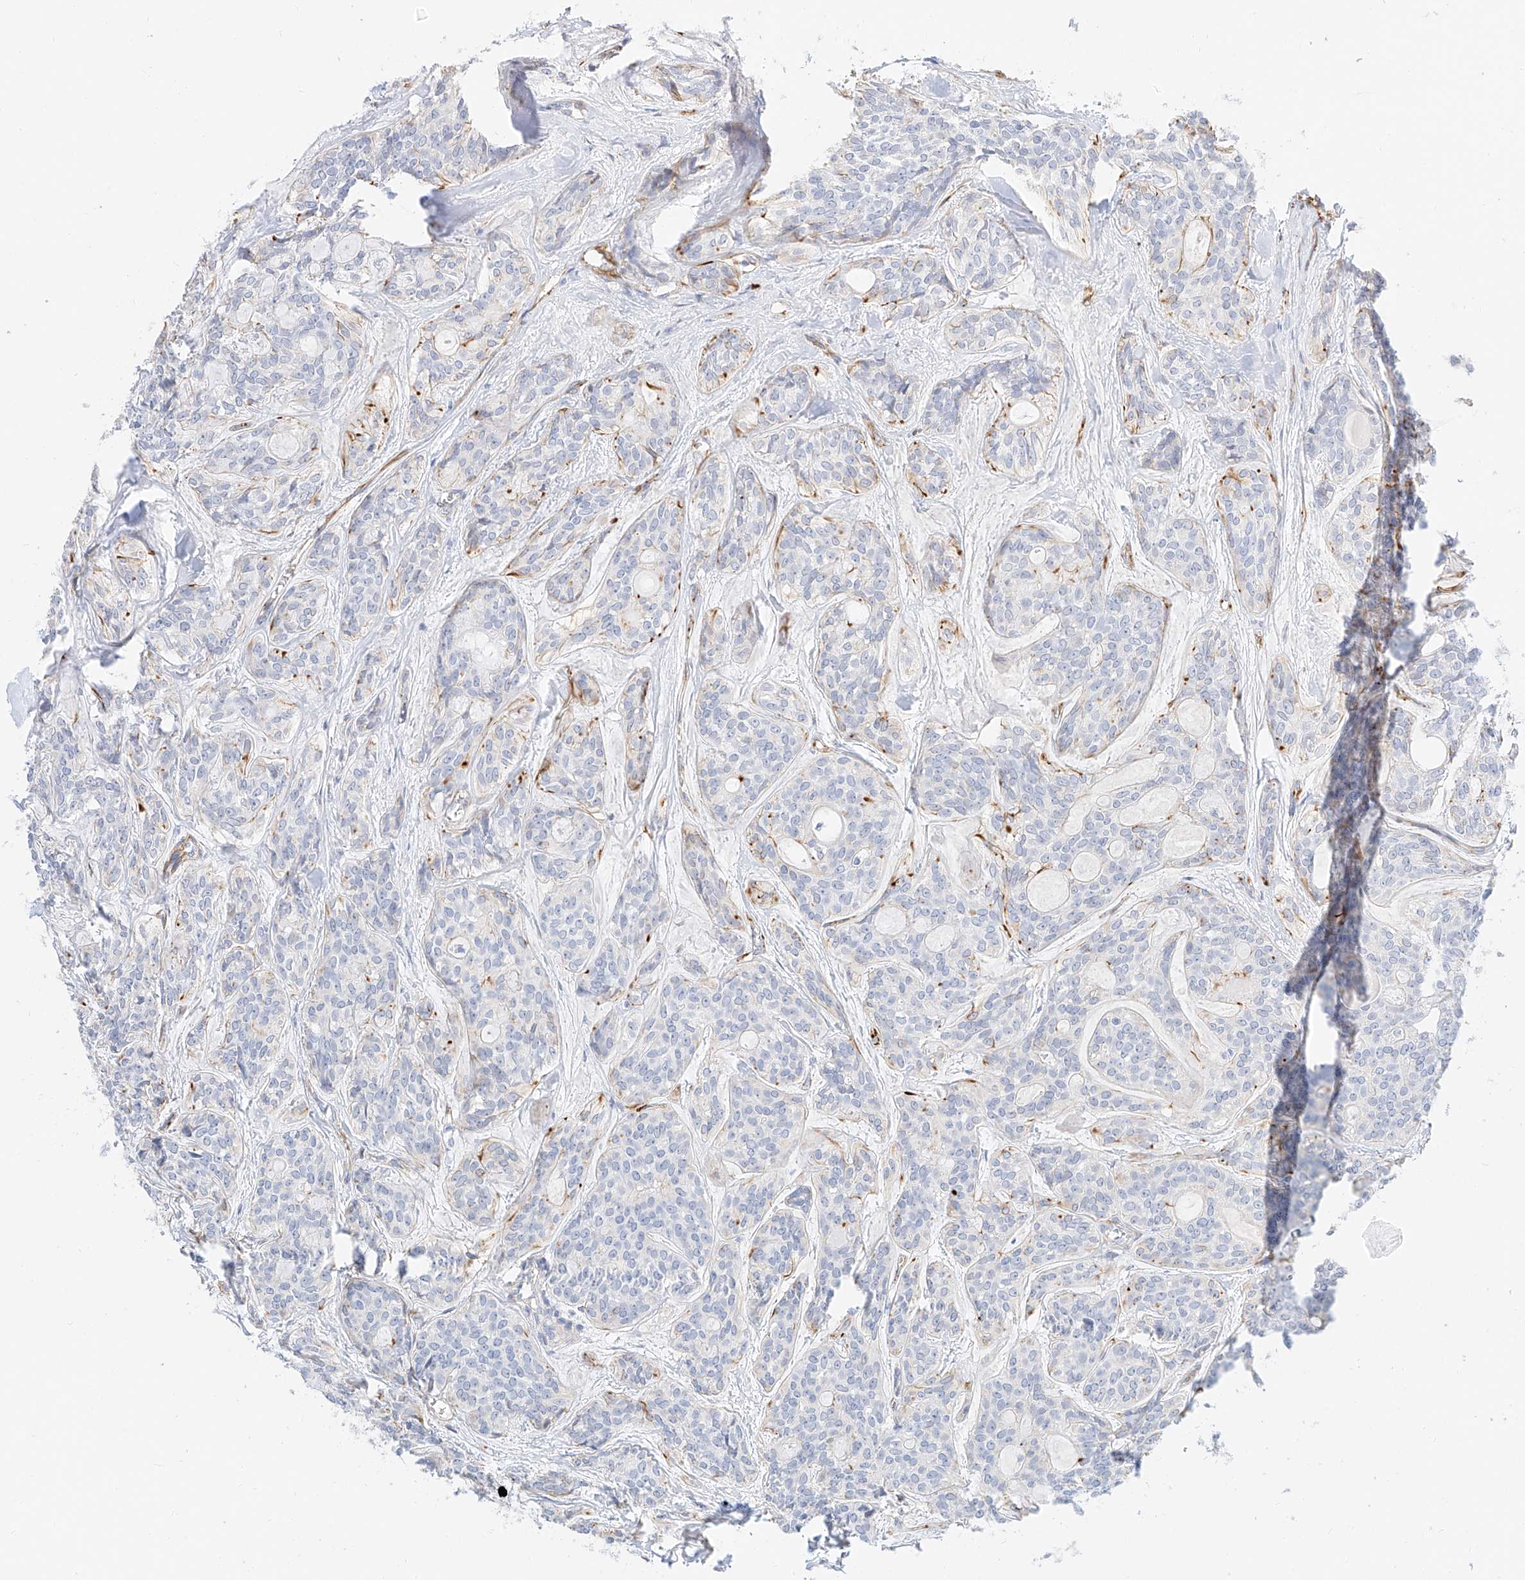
{"staining": {"intensity": "negative", "quantity": "none", "location": "none"}, "tissue": "head and neck cancer", "cell_type": "Tumor cells", "image_type": "cancer", "snomed": [{"axis": "morphology", "description": "Adenocarcinoma, NOS"}, {"axis": "topography", "description": "Head-Neck"}], "caption": "Tumor cells show no significant expression in head and neck cancer (adenocarcinoma).", "gene": "CDCP2", "patient": {"sex": "male", "age": 66}}